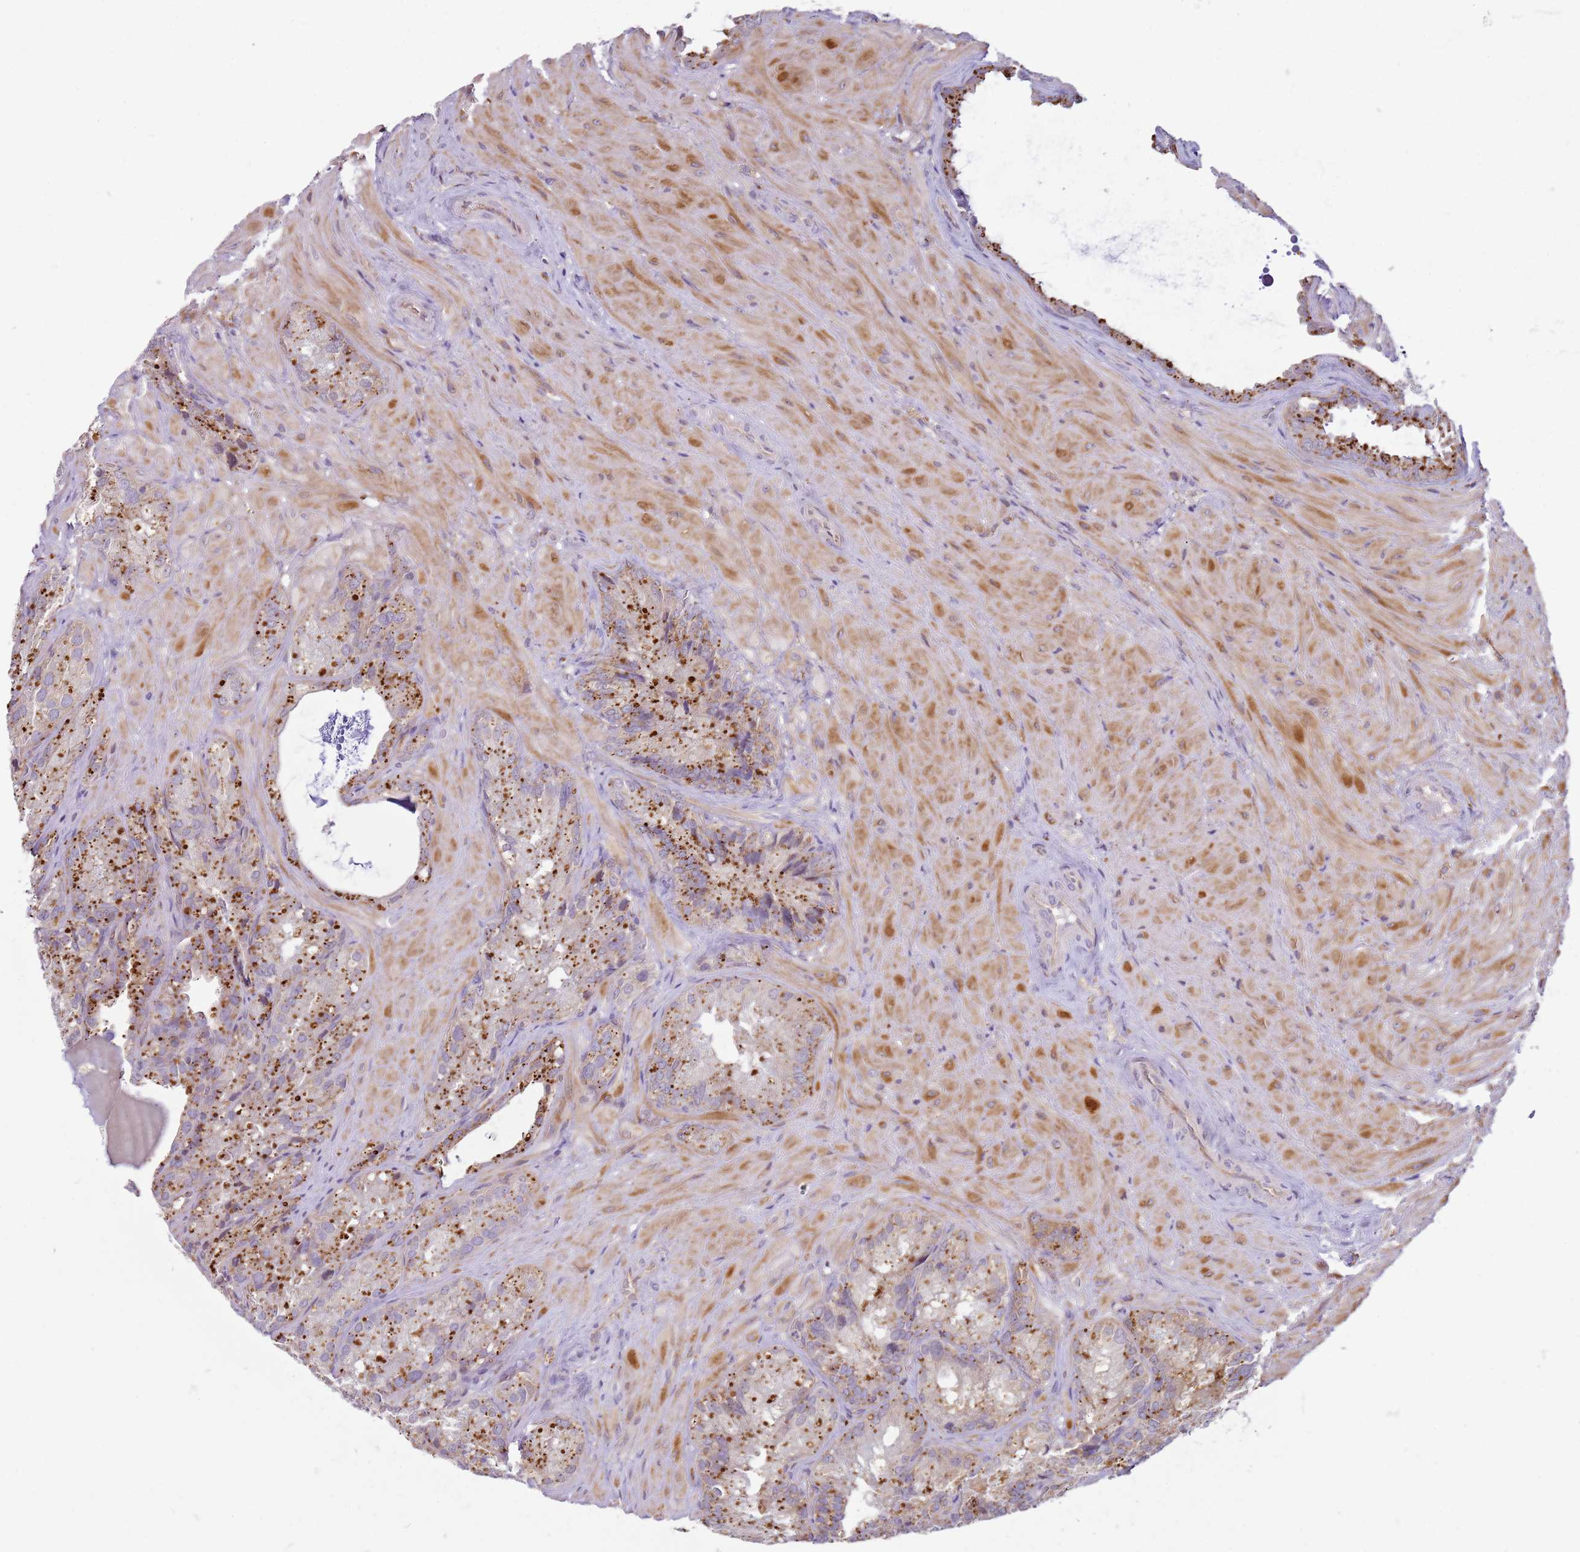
{"staining": {"intensity": "strong", "quantity": "25%-75%", "location": "cytoplasmic/membranous"}, "tissue": "seminal vesicle", "cell_type": "Glandular cells", "image_type": "normal", "snomed": [{"axis": "morphology", "description": "Normal tissue, NOS"}, {"axis": "topography", "description": "Seminal veicle"}], "caption": "The image displays a brown stain indicating the presence of a protein in the cytoplasmic/membranous of glandular cells in seminal vesicle.", "gene": "GRAP", "patient": {"sex": "male", "age": 62}}